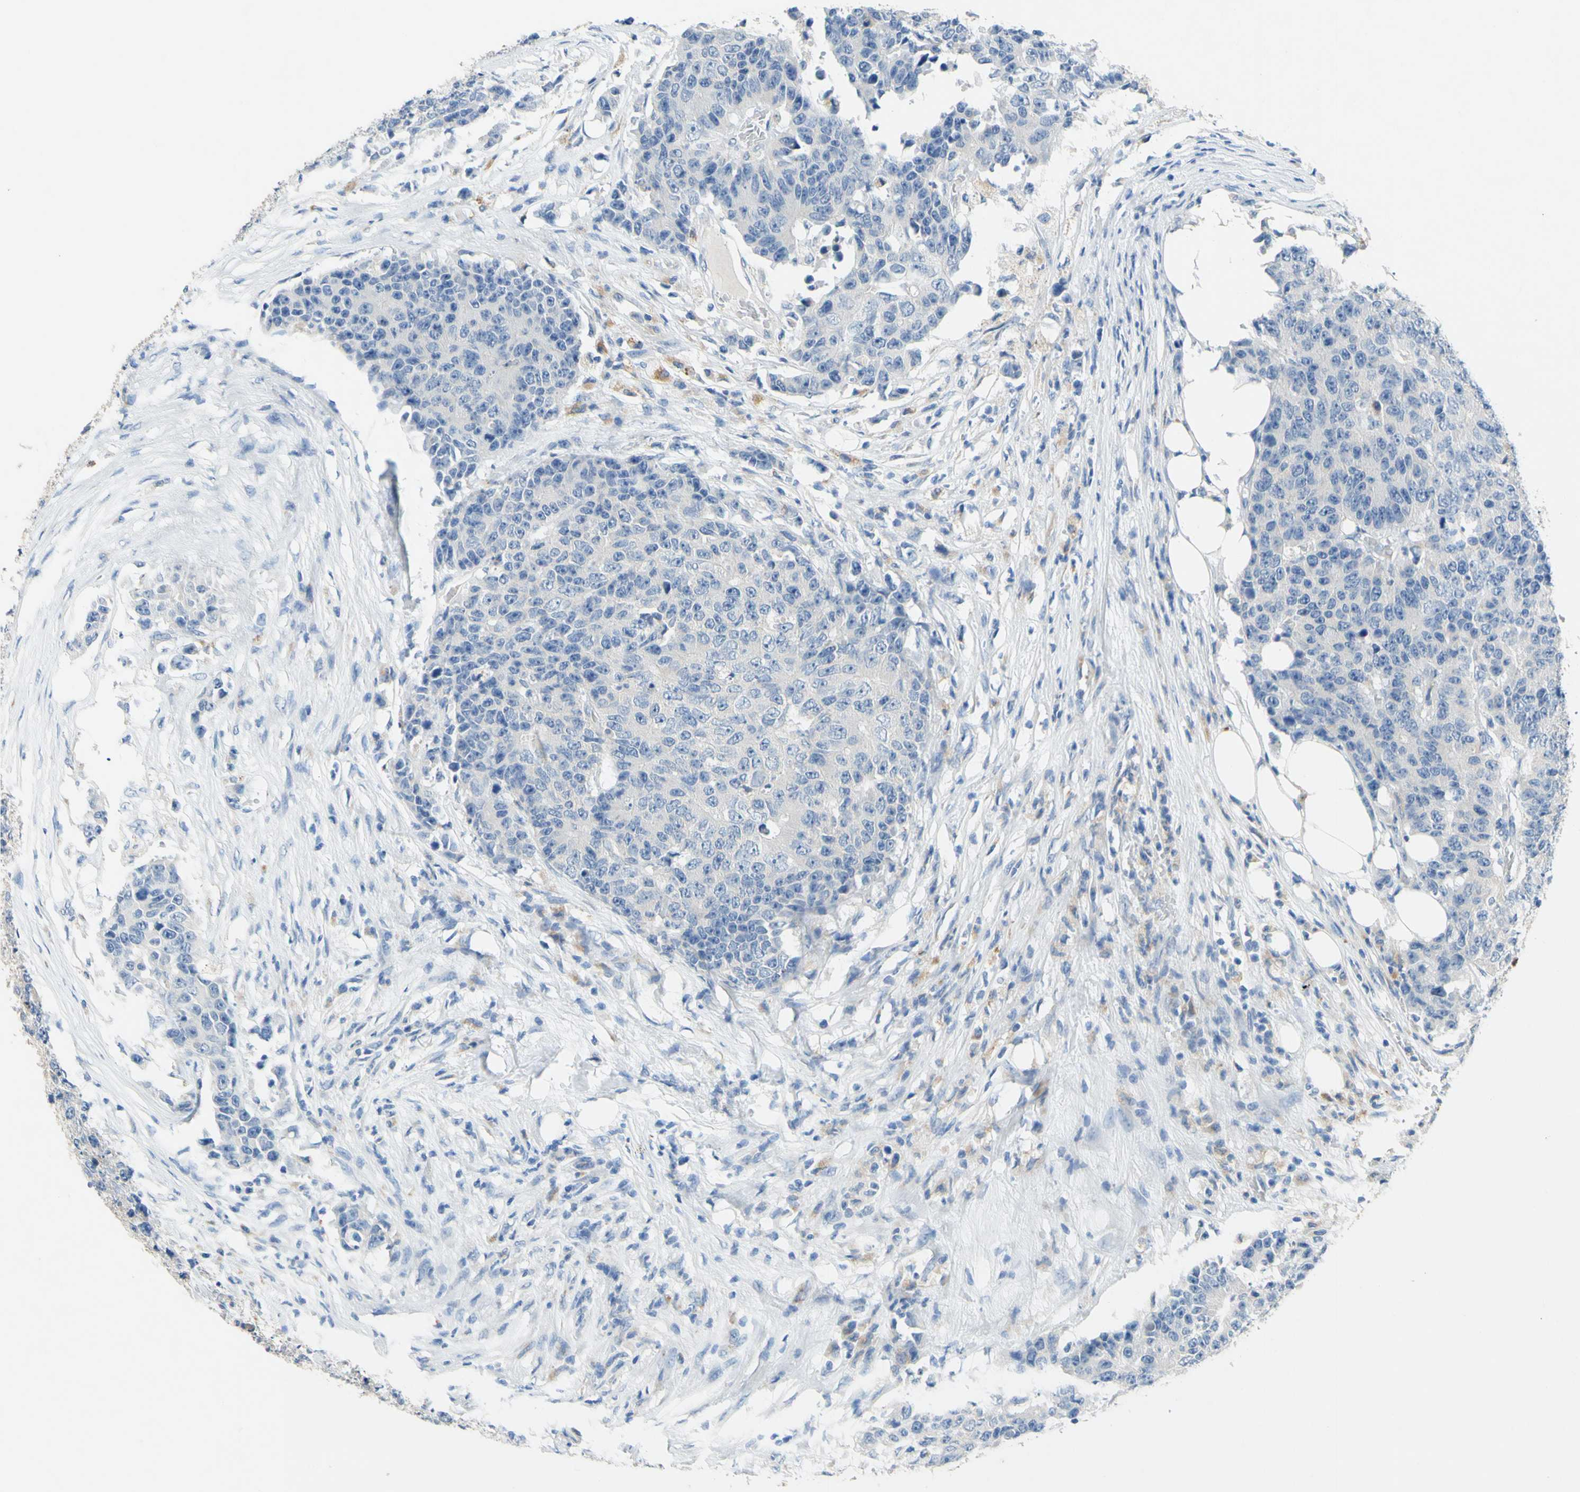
{"staining": {"intensity": "negative", "quantity": "none", "location": "none"}, "tissue": "colorectal cancer", "cell_type": "Tumor cells", "image_type": "cancer", "snomed": [{"axis": "morphology", "description": "Adenocarcinoma, NOS"}, {"axis": "topography", "description": "Colon"}], "caption": "High power microscopy histopathology image of an IHC micrograph of colorectal adenocarcinoma, revealing no significant expression in tumor cells.", "gene": "CDH10", "patient": {"sex": "female", "age": 86}}